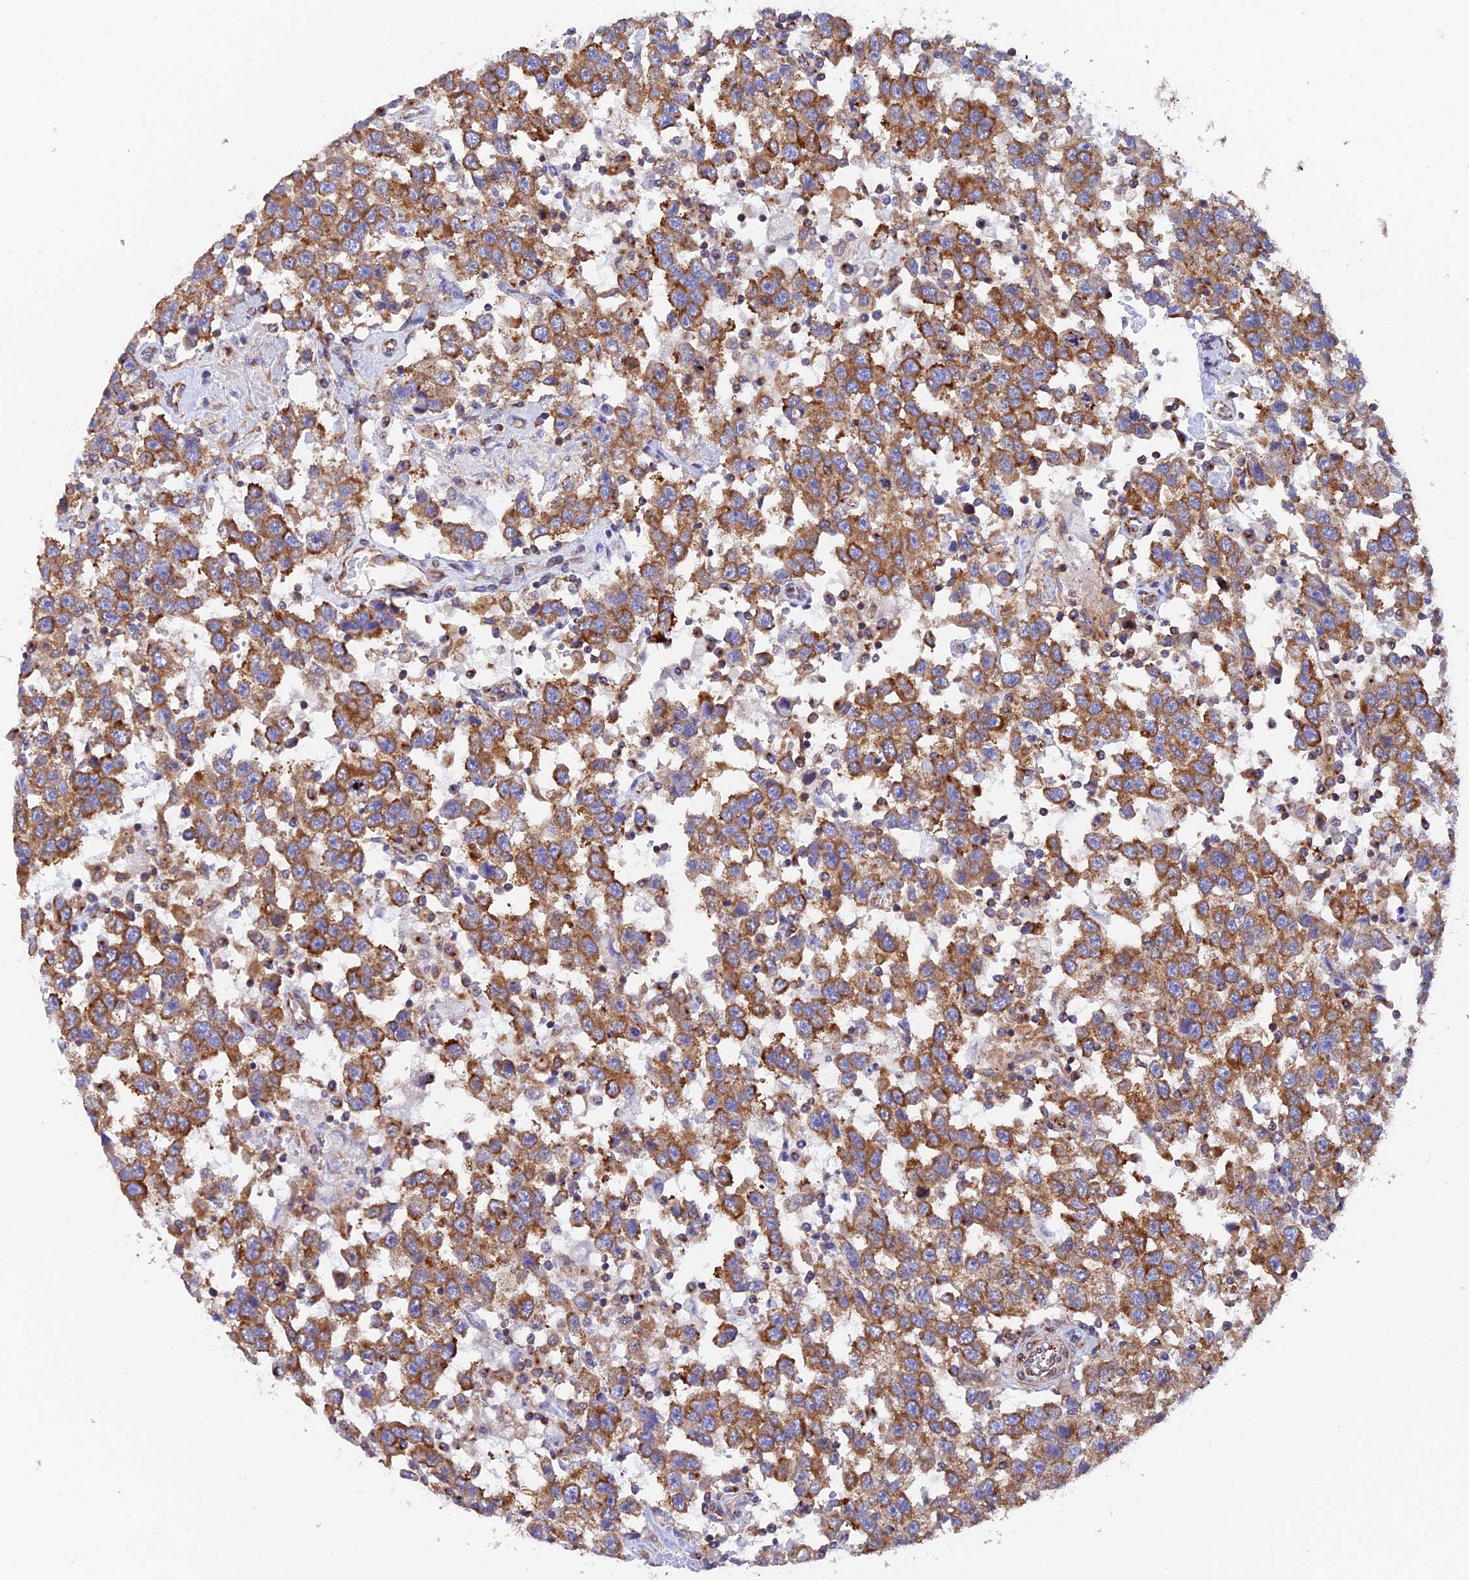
{"staining": {"intensity": "moderate", "quantity": ">75%", "location": "cytoplasmic/membranous"}, "tissue": "testis cancer", "cell_type": "Tumor cells", "image_type": "cancer", "snomed": [{"axis": "morphology", "description": "Seminoma, NOS"}, {"axis": "topography", "description": "Testis"}], "caption": "Testis cancer stained with a brown dye reveals moderate cytoplasmic/membranous positive expression in about >75% of tumor cells.", "gene": "DCTN2", "patient": {"sex": "male", "age": 41}}